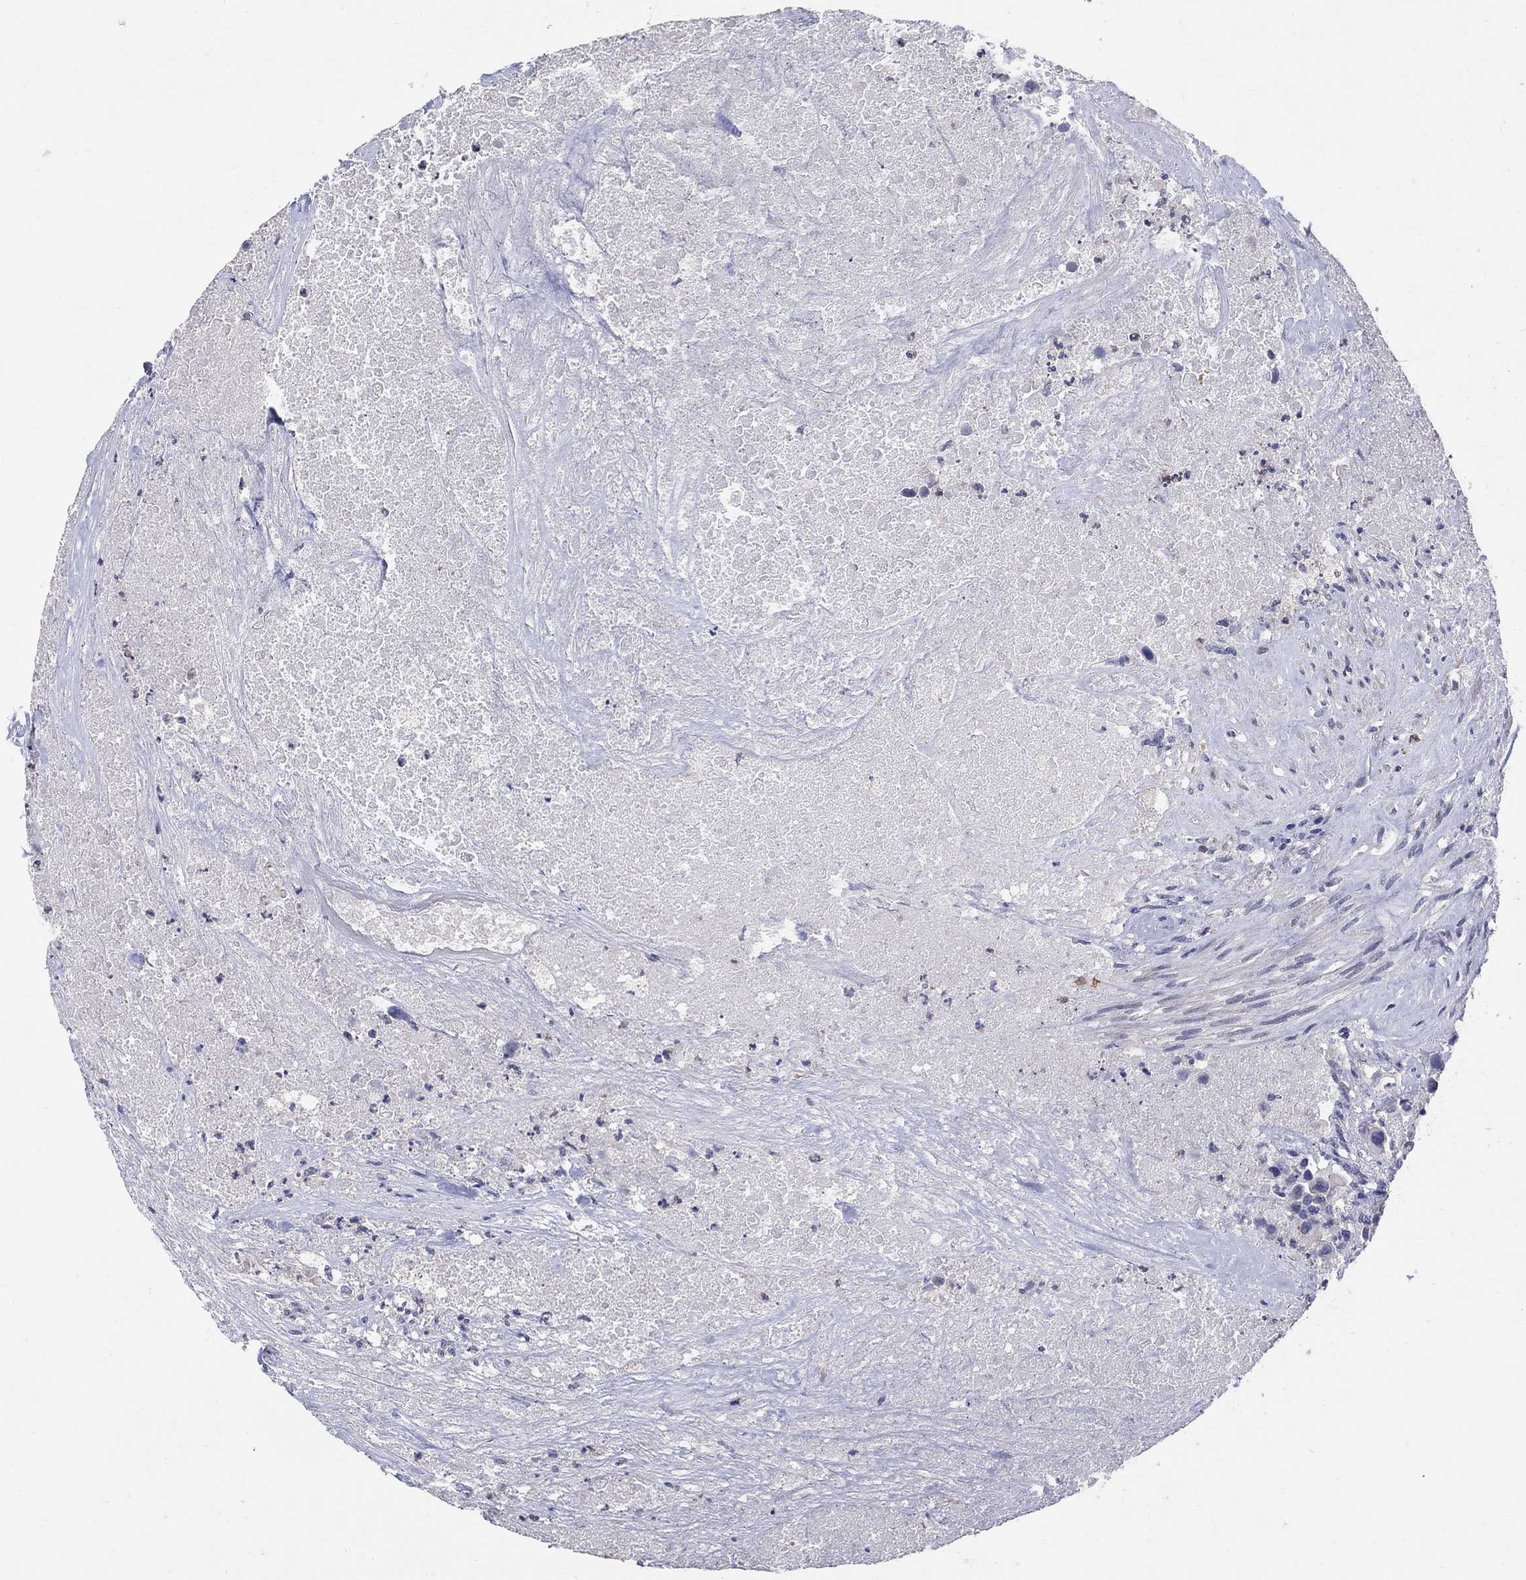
{"staining": {"intensity": "negative", "quantity": "none", "location": "none"}, "tissue": "urothelial cancer", "cell_type": "Tumor cells", "image_type": "cancer", "snomed": [{"axis": "morphology", "description": "Urothelial carcinoma, High grade"}, {"axis": "topography", "description": "Urinary bladder"}], "caption": "Tumor cells show no significant positivity in urothelial carcinoma (high-grade).", "gene": "CETN1", "patient": {"sex": "female", "age": 73}}